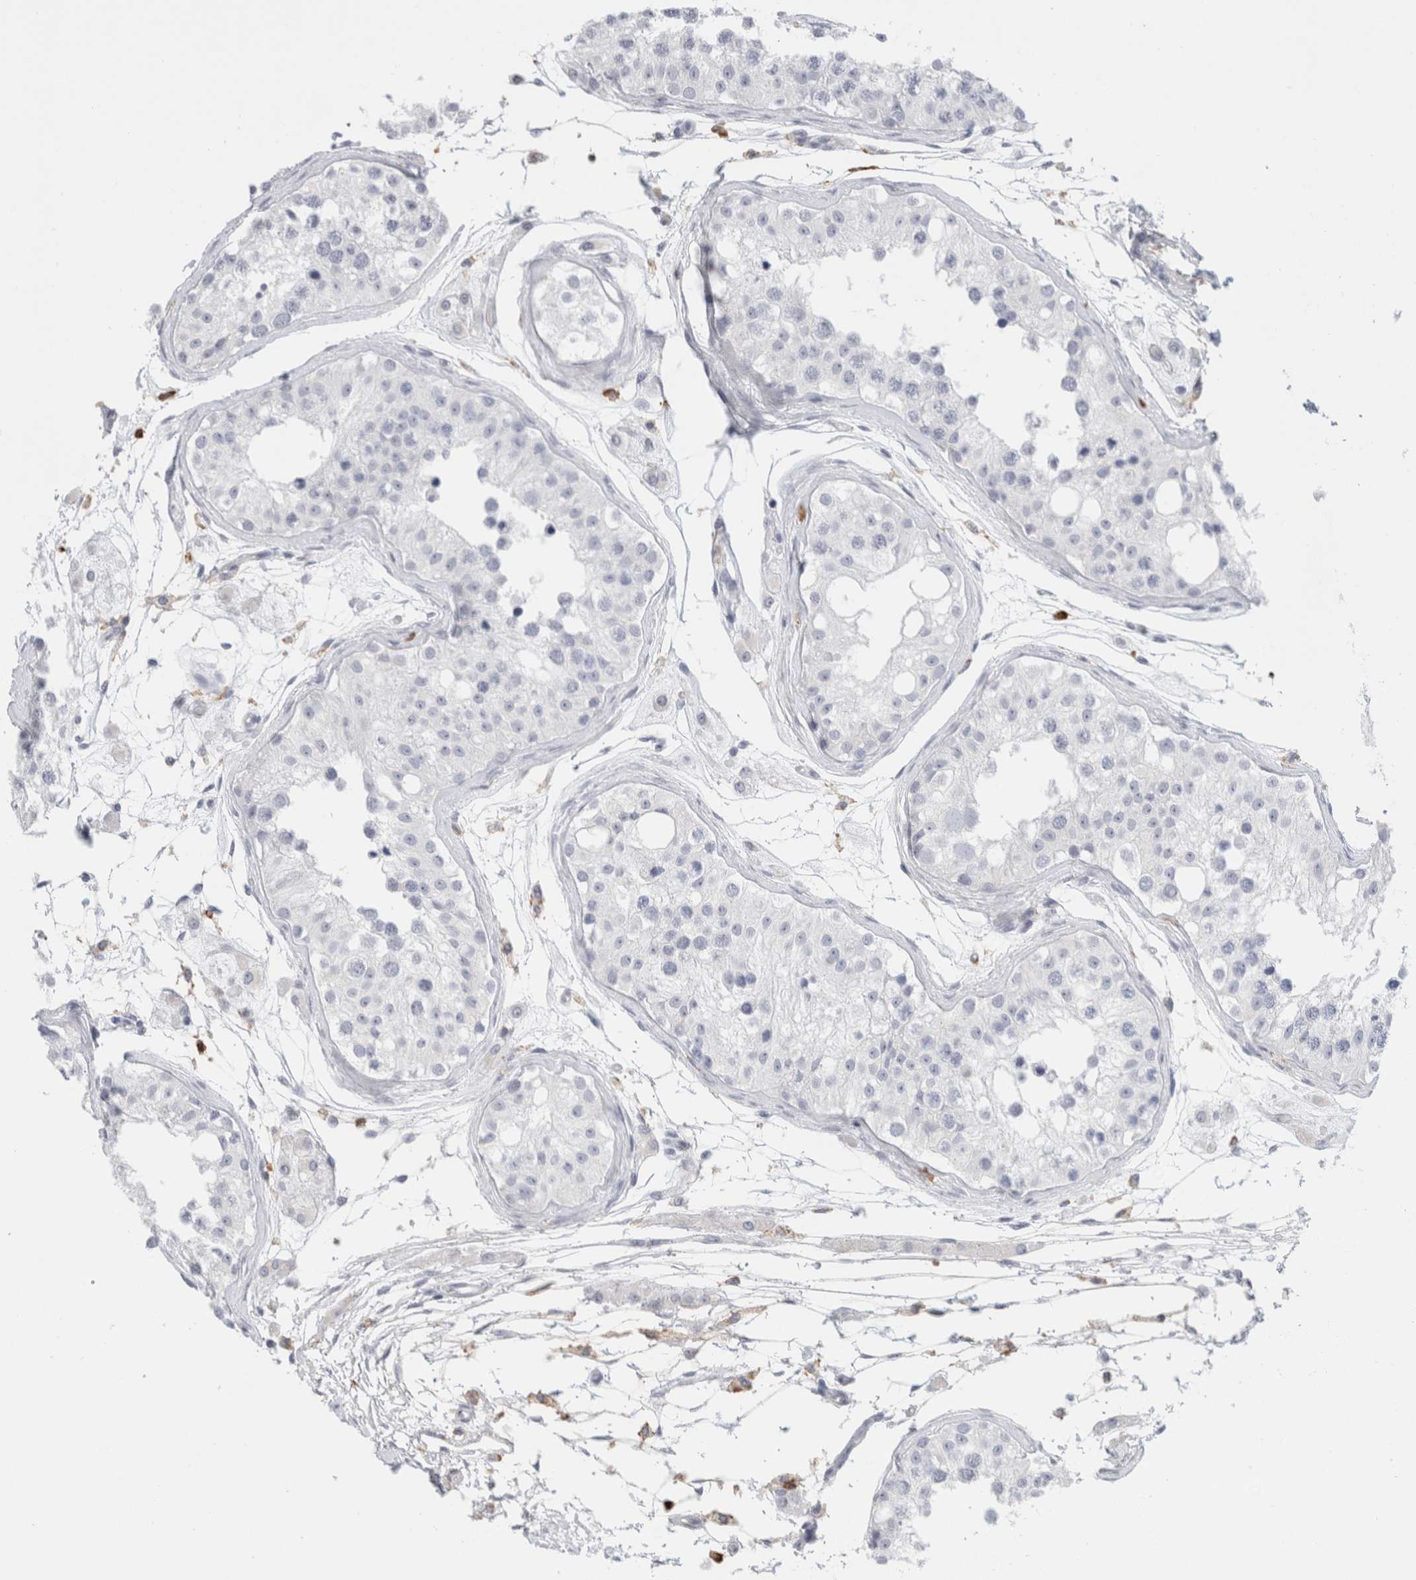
{"staining": {"intensity": "negative", "quantity": "none", "location": "none"}, "tissue": "testis", "cell_type": "Cells in seminiferous ducts", "image_type": "normal", "snomed": [{"axis": "morphology", "description": "Normal tissue, NOS"}, {"axis": "morphology", "description": "Adenocarcinoma, metastatic, NOS"}, {"axis": "topography", "description": "Testis"}], "caption": "IHC of normal human testis reveals no staining in cells in seminiferous ducts.", "gene": "P2RY2", "patient": {"sex": "male", "age": 26}}